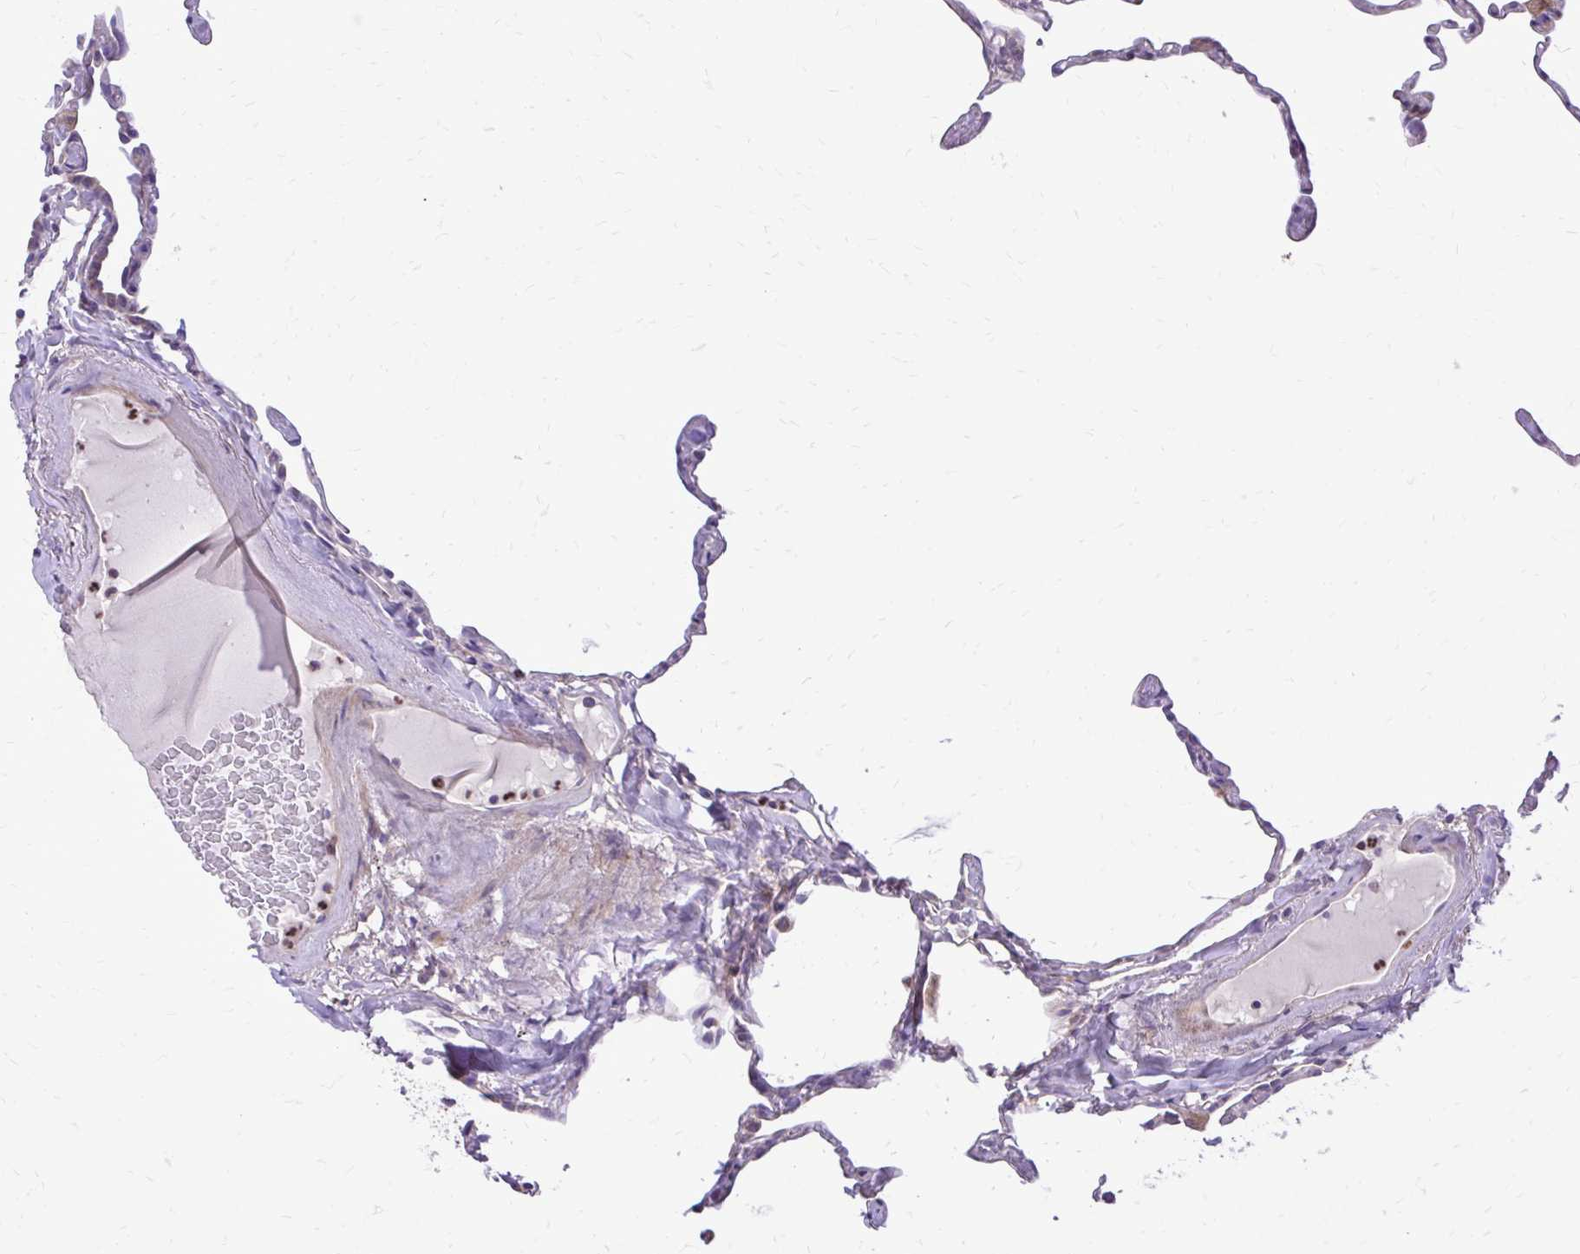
{"staining": {"intensity": "weak", "quantity": "<25%", "location": "cytoplasmic/membranous"}, "tissue": "lung", "cell_type": "Alveolar cells", "image_type": "normal", "snomed": [{"axis": "morphology", "description": "Normal tissue, NOS"}, {"axis": "topography", "description": "Lung"}], "caption": "The micrograph reveals no staining of alveolar cells in unremarkable lung.", "gene": "ABCC3", "patient": {"sex": "male", "age": 65}}